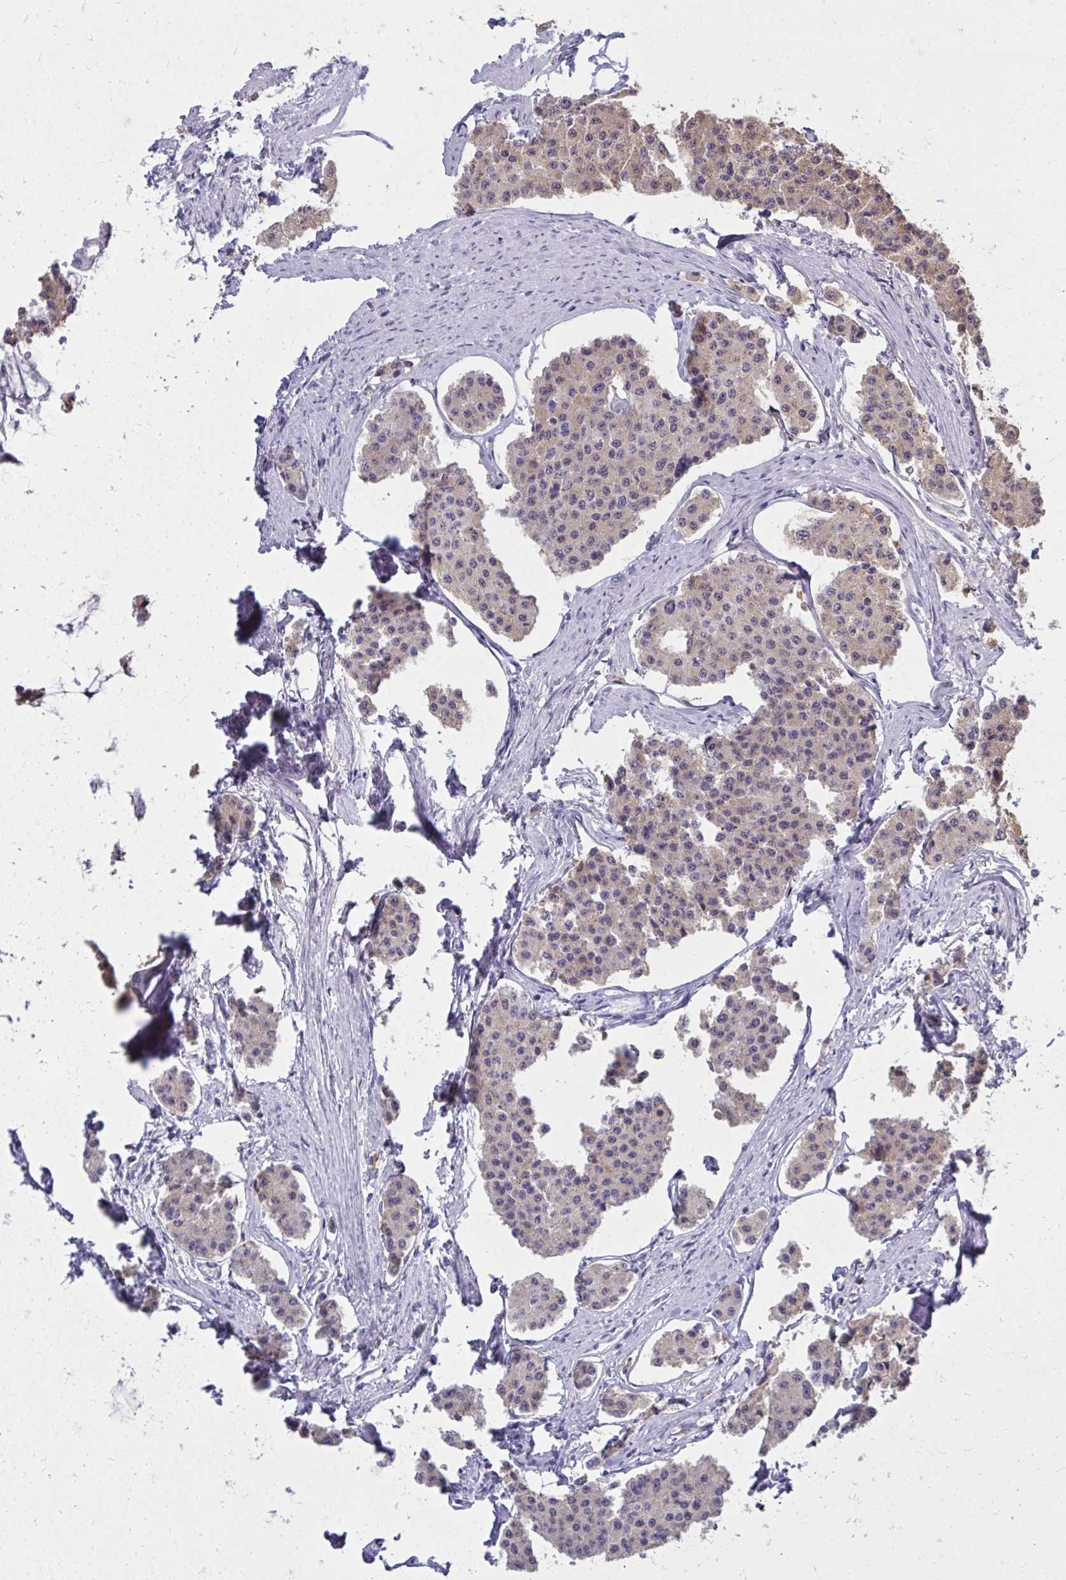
{"staining": {"intensity": "weak", "quantity": ">75%", "location": "cytoplasmic/membranous"}, "tissue": "carcinoid", "cell_type": "Tumor cells", "image_type": "cancer", "snomed": [{"axis": "morphology", "description": "Carcinoid, malignant, NOS"}, {"axis": "topography", "description": "Small intestine"}], "caption": "Immunohistochemical staining of malignant carcinoid exhibits low levels of weak cytoplasmic/membranous expression in about >75% of tumor cells. Nuclei are stained in blue.", "gene": "QDPR", "patient": {"sex": "female", "age": 65}}